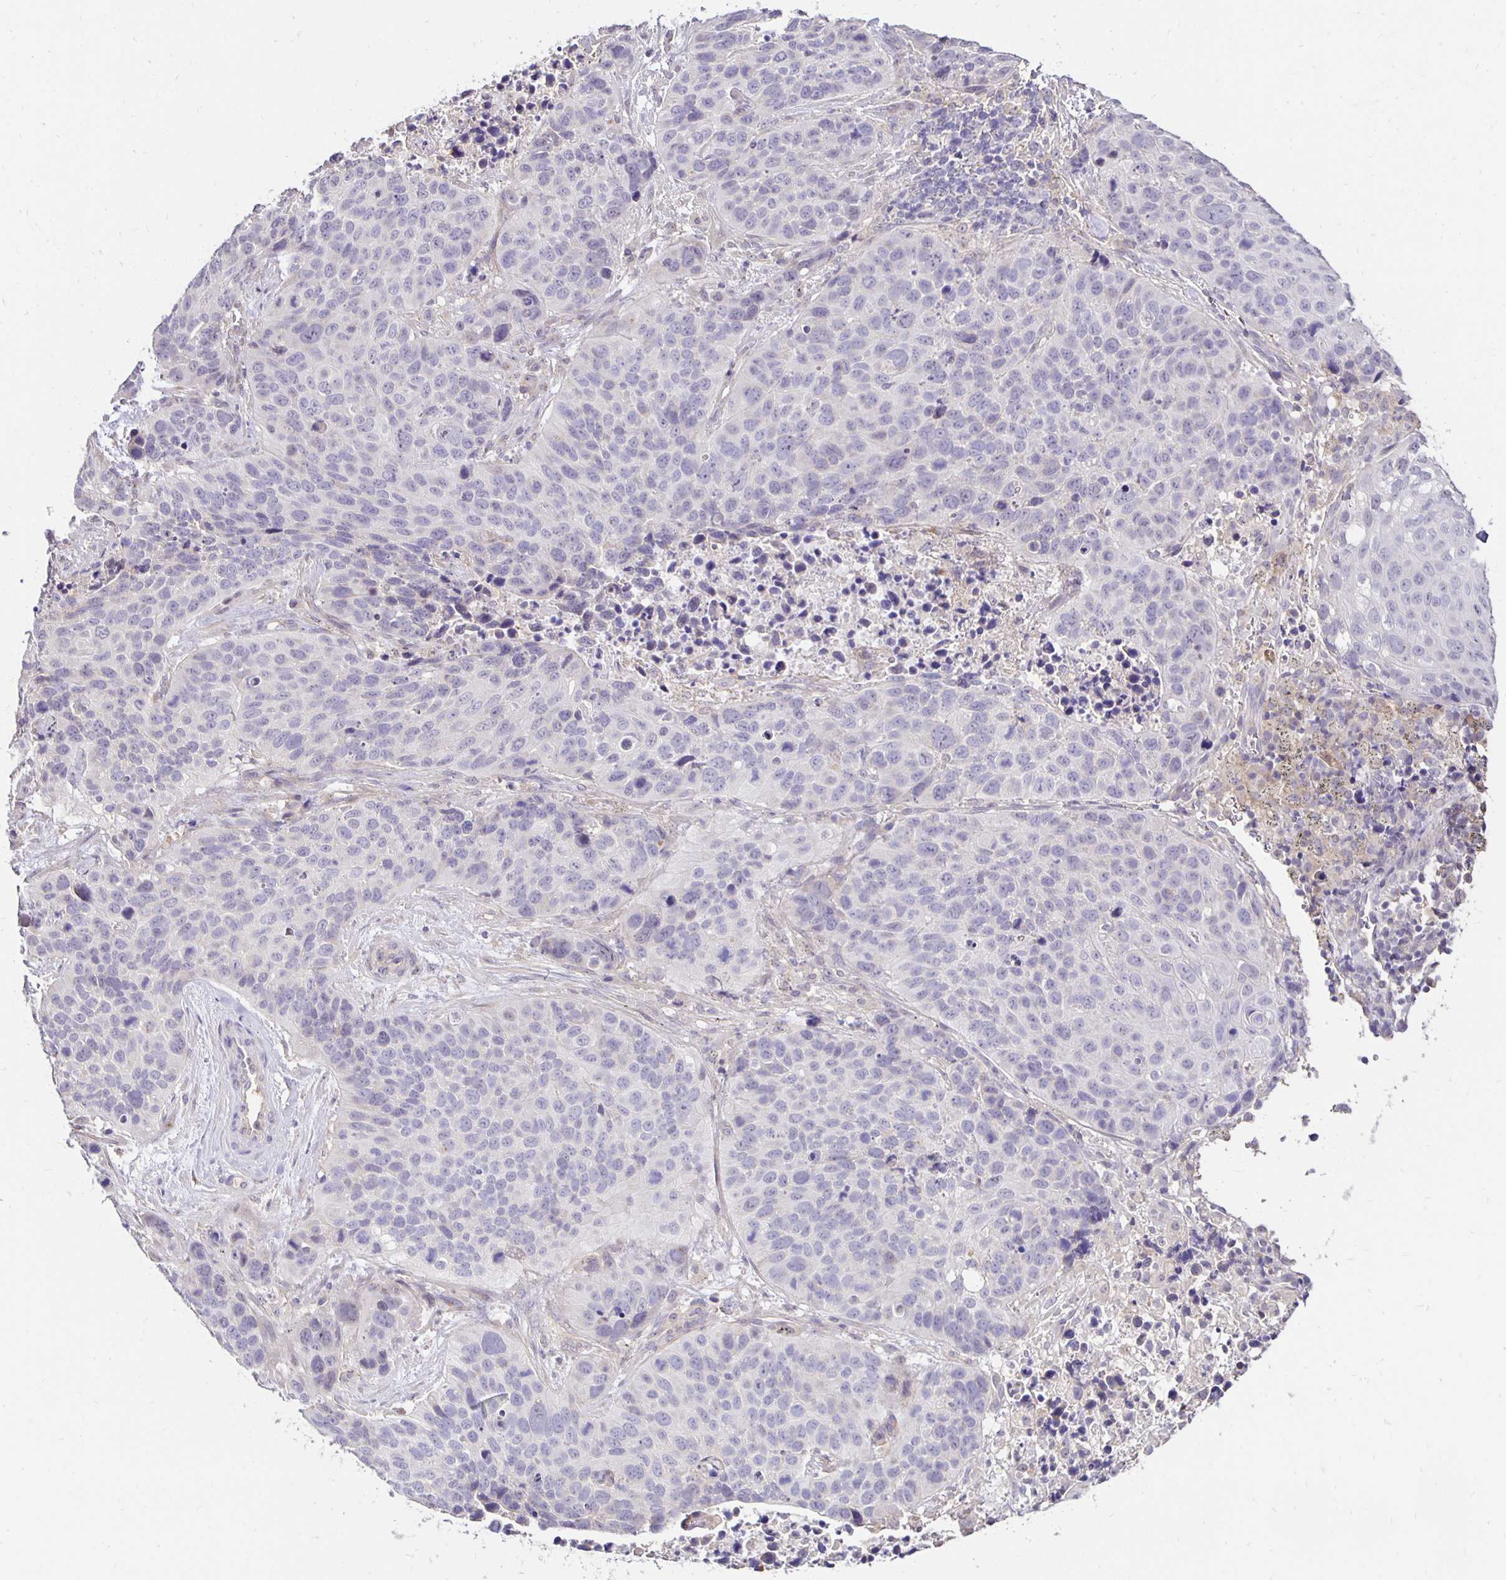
{"staining": {"intensity": "negative", "quantity": "none", "location": "none"}, "tissue": "lung cancer", "cell_type": "Tumor cells", "image_type": "cancer", "snomed": [{"axis": "morphology", "description": "Squamous cell carcinoma, NOS"}, {"axis": "topography", "description": "Lung"}], "caption": "Squamous cell carcinoma (lung) was stained to show a protein in brown. There is no significant expression in tumor cells.", "gene": "PNPLA3", "patient": {"sex": "male", "age": 62}}